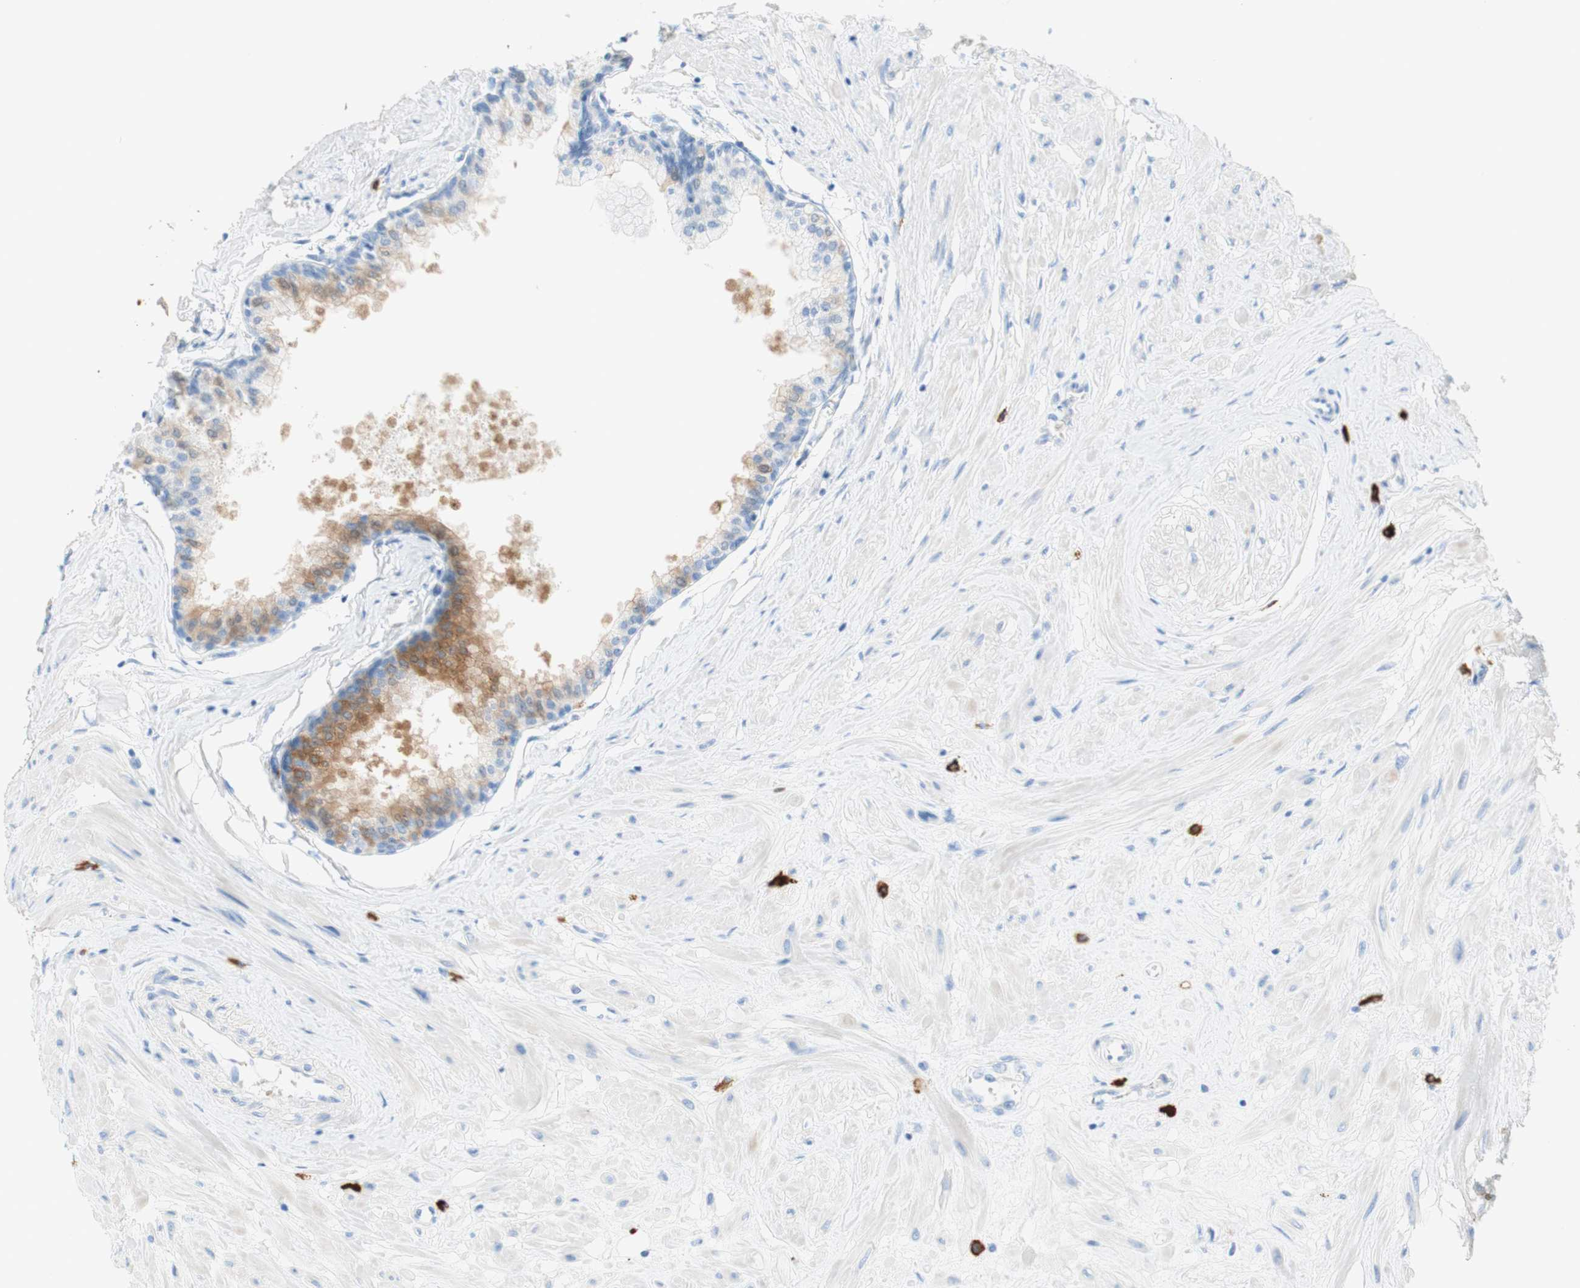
{"staining": {"intensity": "negative", "quantity": "none", "location": "none"}, "tissue": "prostate", "cell_type": "Glandular cells", "image_type": "normal", "snomed": [{"axis": "morphology", "description": "Normal tissue, NOS"}, {"axis": "topography", "description": "Prostate"}, {"axis": "topography", "description": "Seminal veicle"}], "caption": "An IHC micrograph of unremarkable prostate is shown. There is no staining in glandular cells of prostate.", "gene": "CEACAM1", "patient": {"sex": "male", "age": 60}}